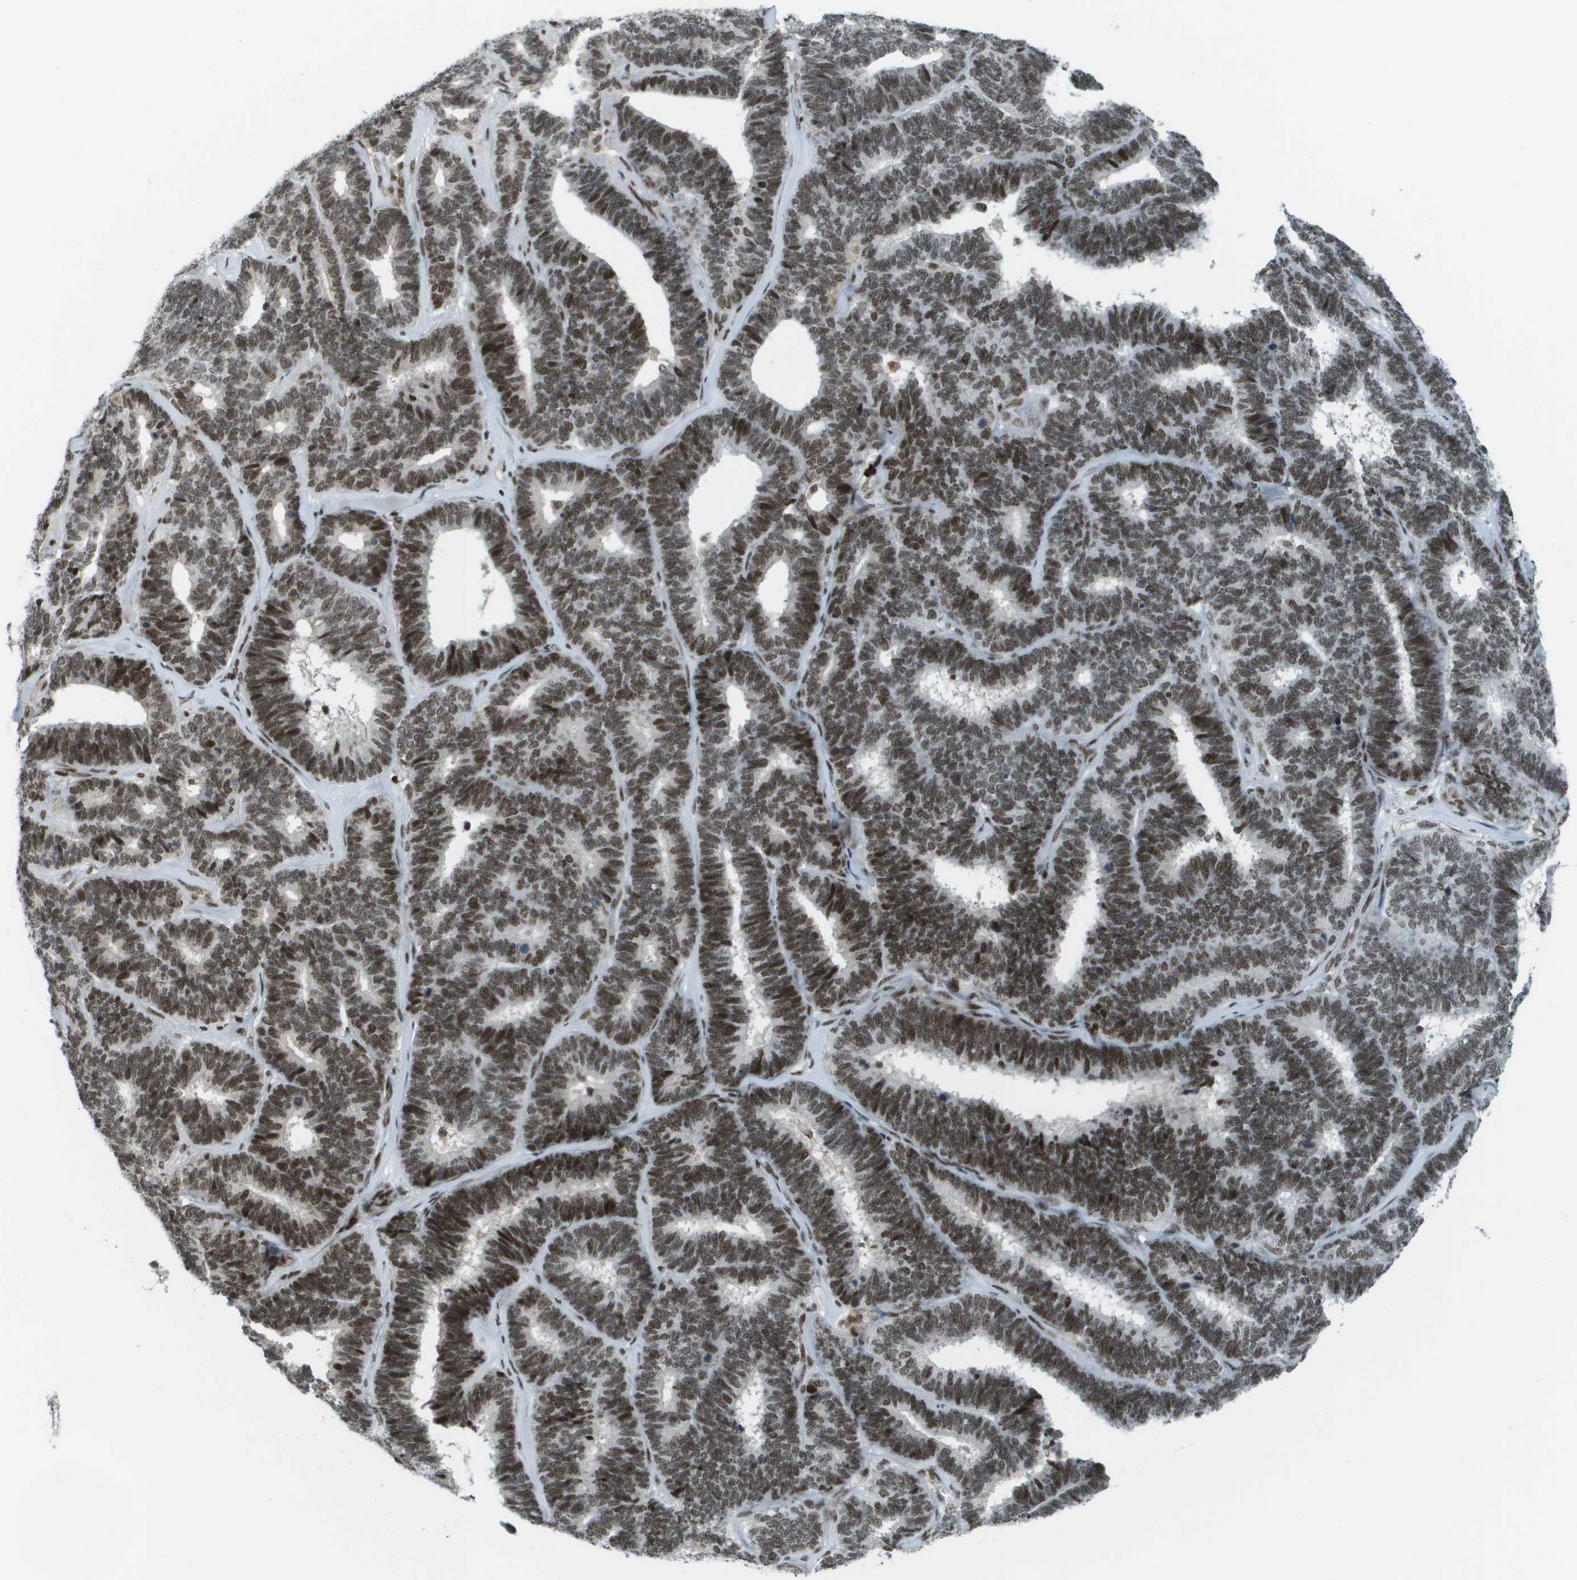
{"staining": {"intensity": "moderate", "quantity": ">75%", "location": "nuclear"}, "tissue": "endometrial cancer", "cell_type": "Tumor cells", "image_type": "cancer", "snomed": [{"axis": "morphology", "description": "Adenocarcinoma, NOS"}, {"axis": "topography", "description": "Endometrium"}], "caption": "Endometrial cancer (adenocarcinoma) tissue demonstrates moderate nuclear expression in approximately >75% of tumor cells (DAB (3,3'-diaminobenzidine) IHC, brown staining for protein, blue staining for nuclei).", "gene": "IRF7", "patient": {"sex": "female", "age": 70}}